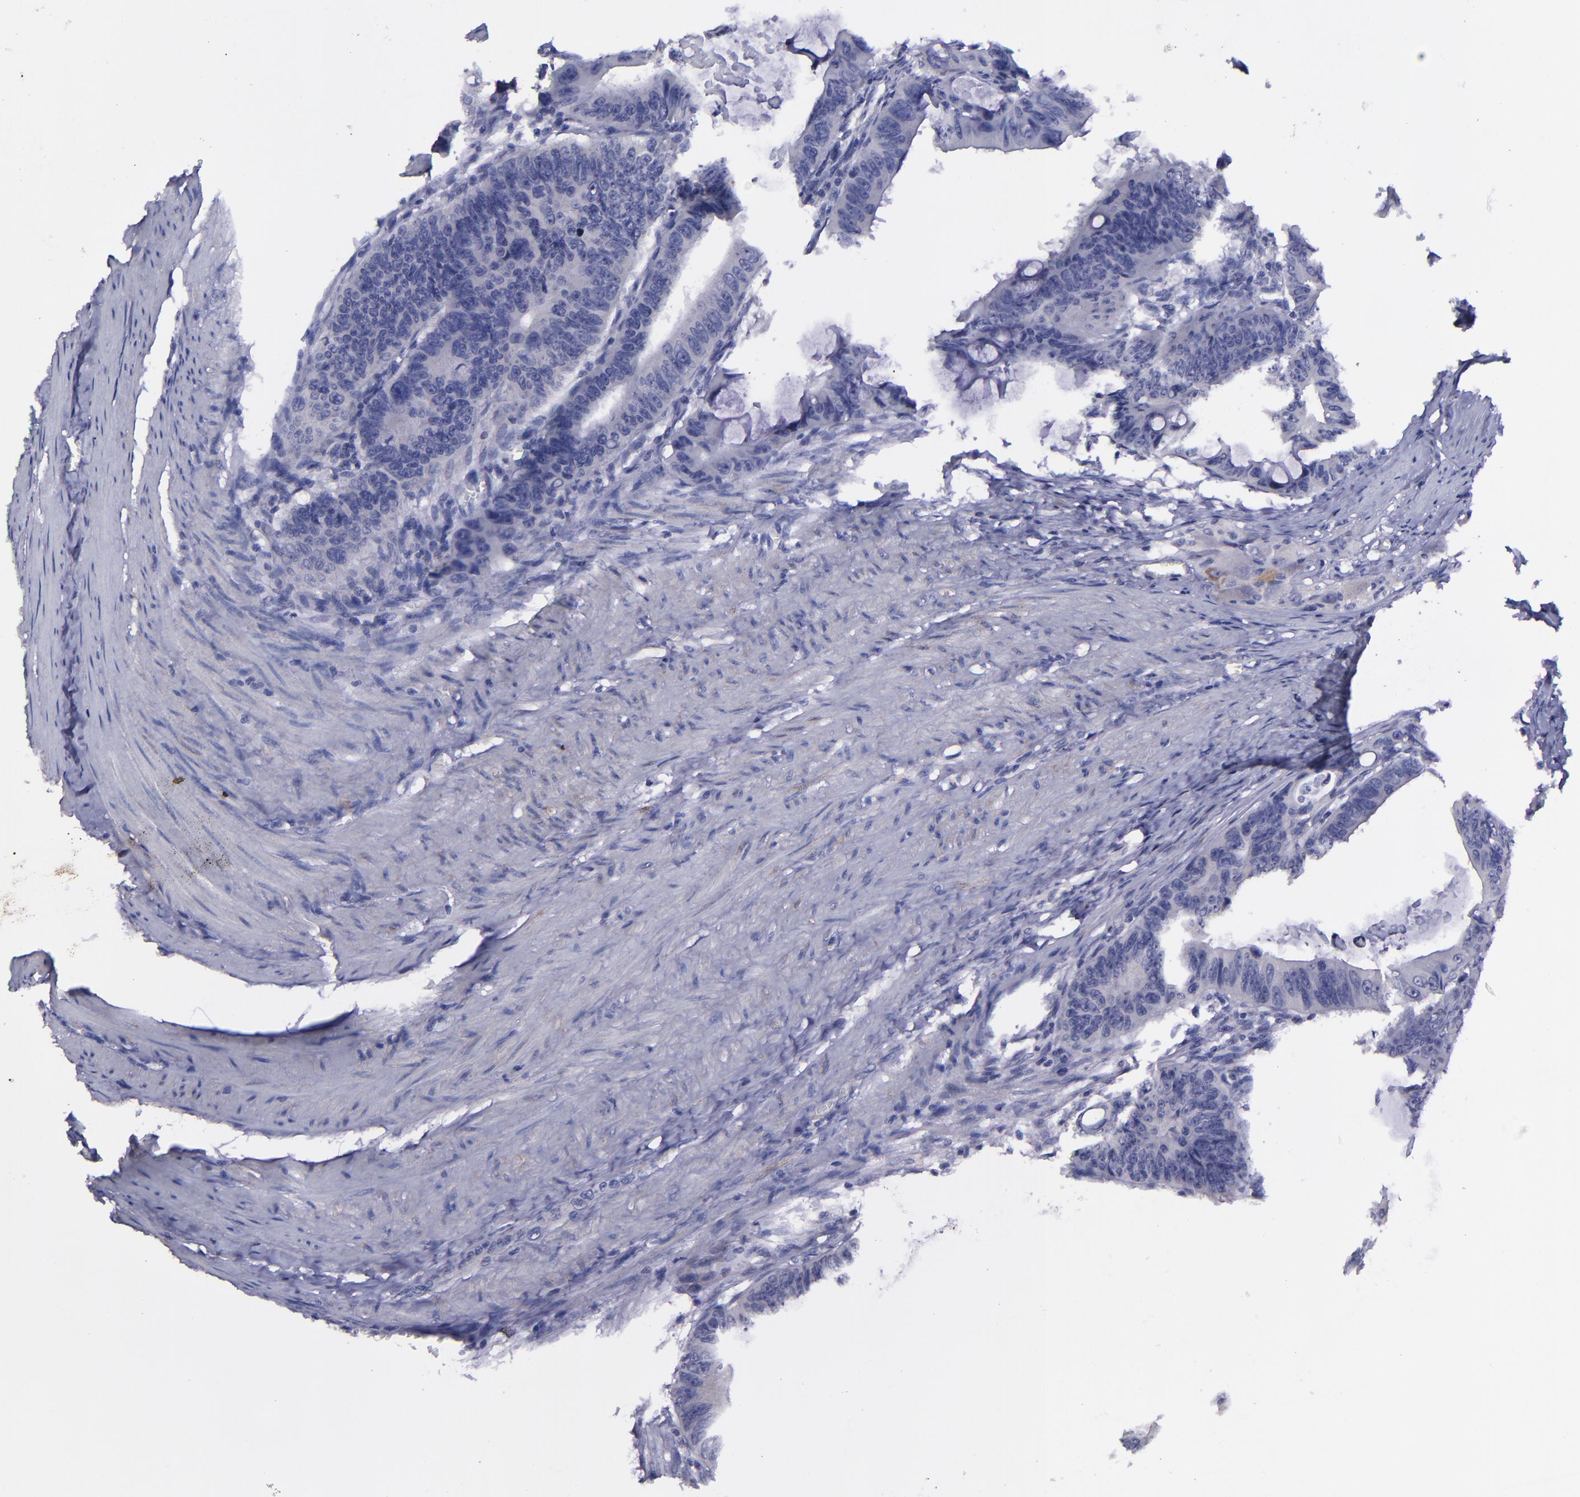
{"staining": {"intensity": "weak", "quantity": "<25%", "location": "cytoplasmic/membranous"}, "tissue": "colorectal cancer", "cell_type": "Tumor cells", "image_type": "cancer", "snomed": [{"axis": "morphology", "description": "Adenocarcinoma, NOS"}, {"axis": "topography", "description": "Colon"}], "caption": "Tumor cells show no significant protein expression in colorectal cancer.", "gene": "MASP1", "patient": {"sex": "female", "age": 55}}